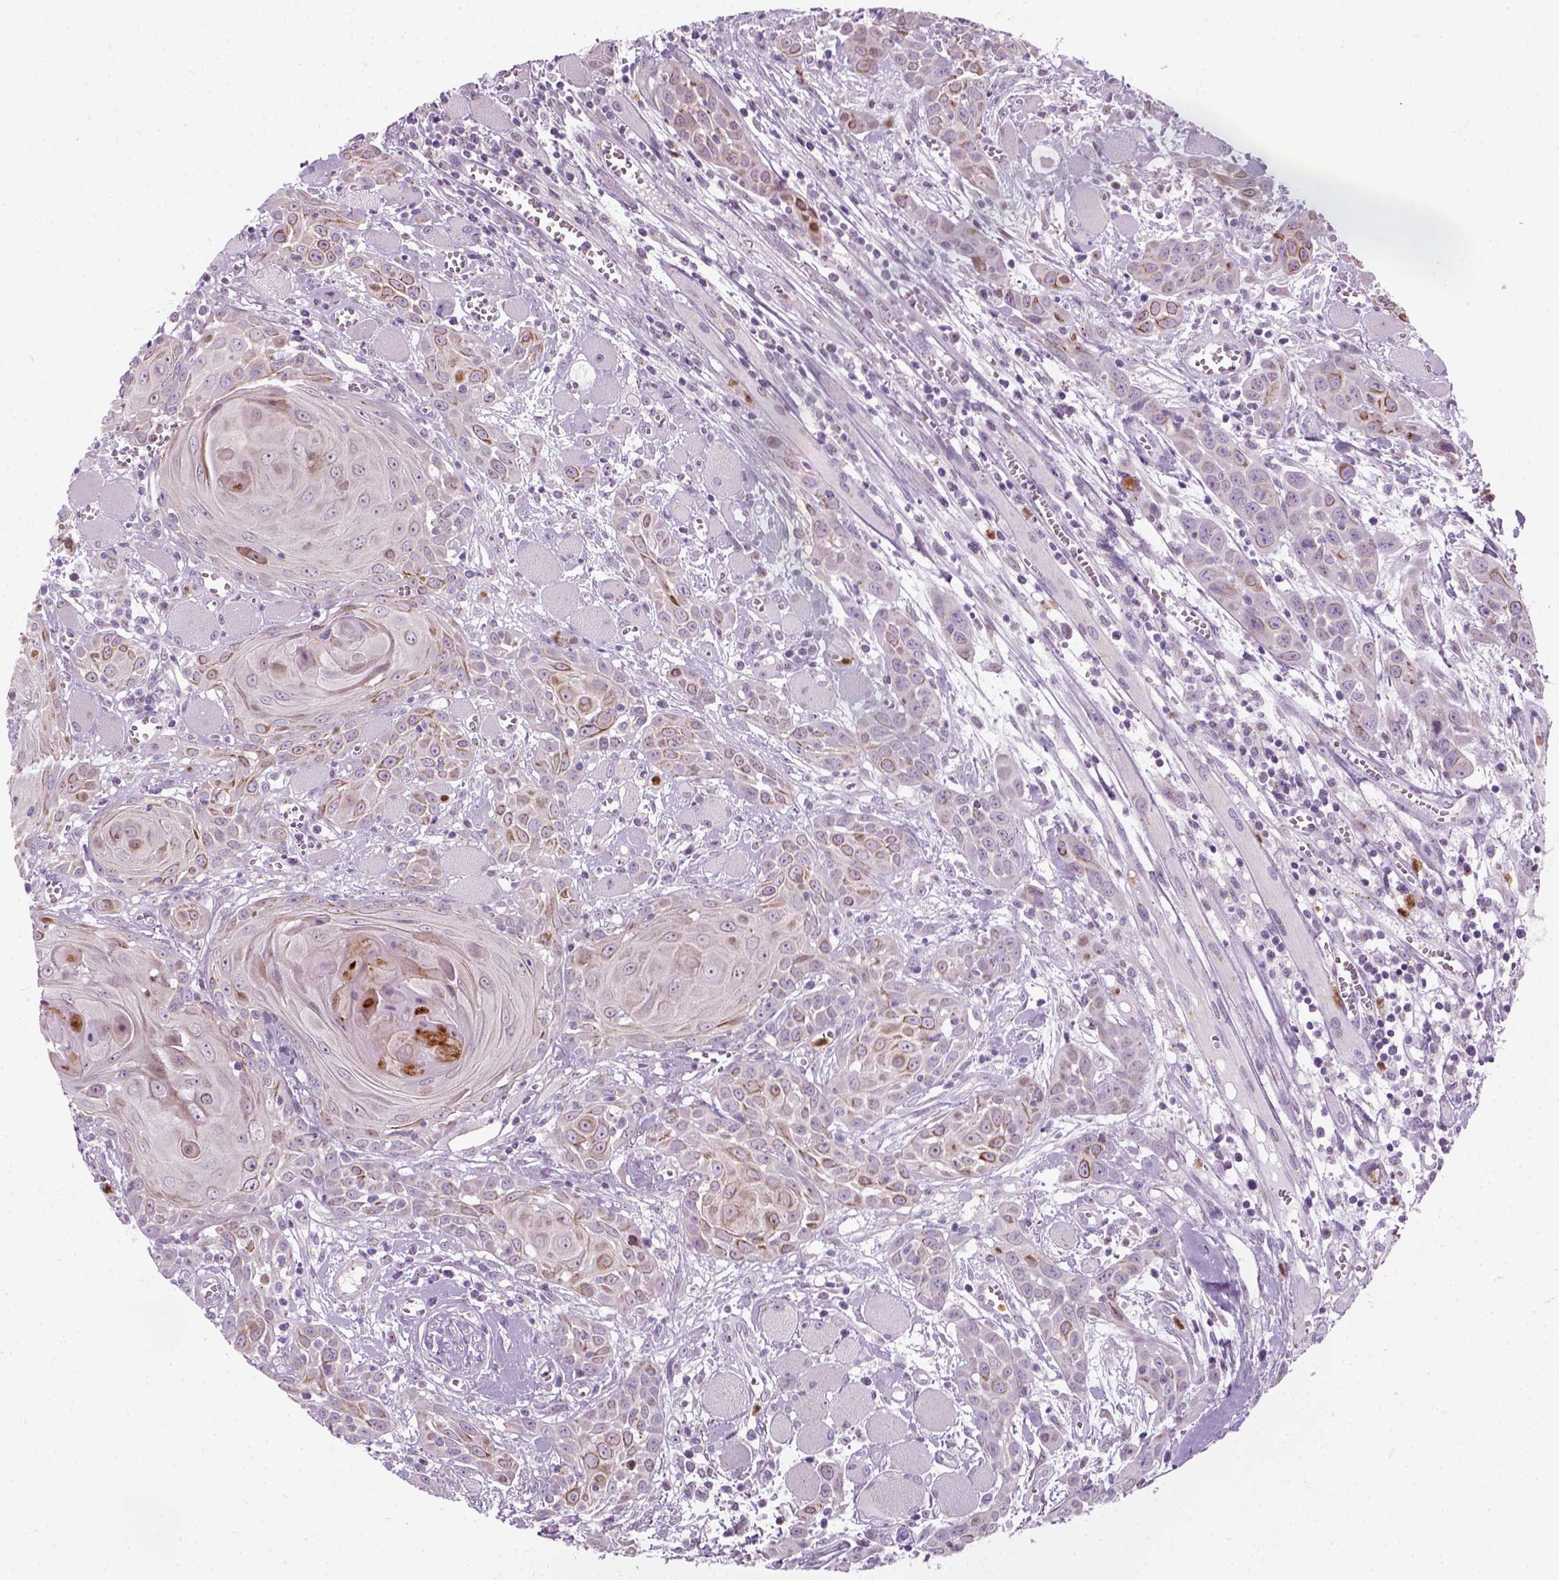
{"staining": {"intensity": "moderate", "quantity": "25%-75%", "location": "cytoplasmic/membranous"}, "tissue": "head and neck cancer", "cell_type": "Tumor cells", "image_type": "cancer", "snomed": [{"axis": "morphology", "description": "Squamous cell carcinoma, NOS"}, {"axis": "topography", "description": "Head-Neck"}], "caption": "The micrograph exhibits staining of squamous cell carcinoma (head and neck), revealing moderate cytoplasmic/membranous protein expression (brown color) within tumor cells.", "gene": "IL4", "patient": {"sex": "female", "age": 80}}